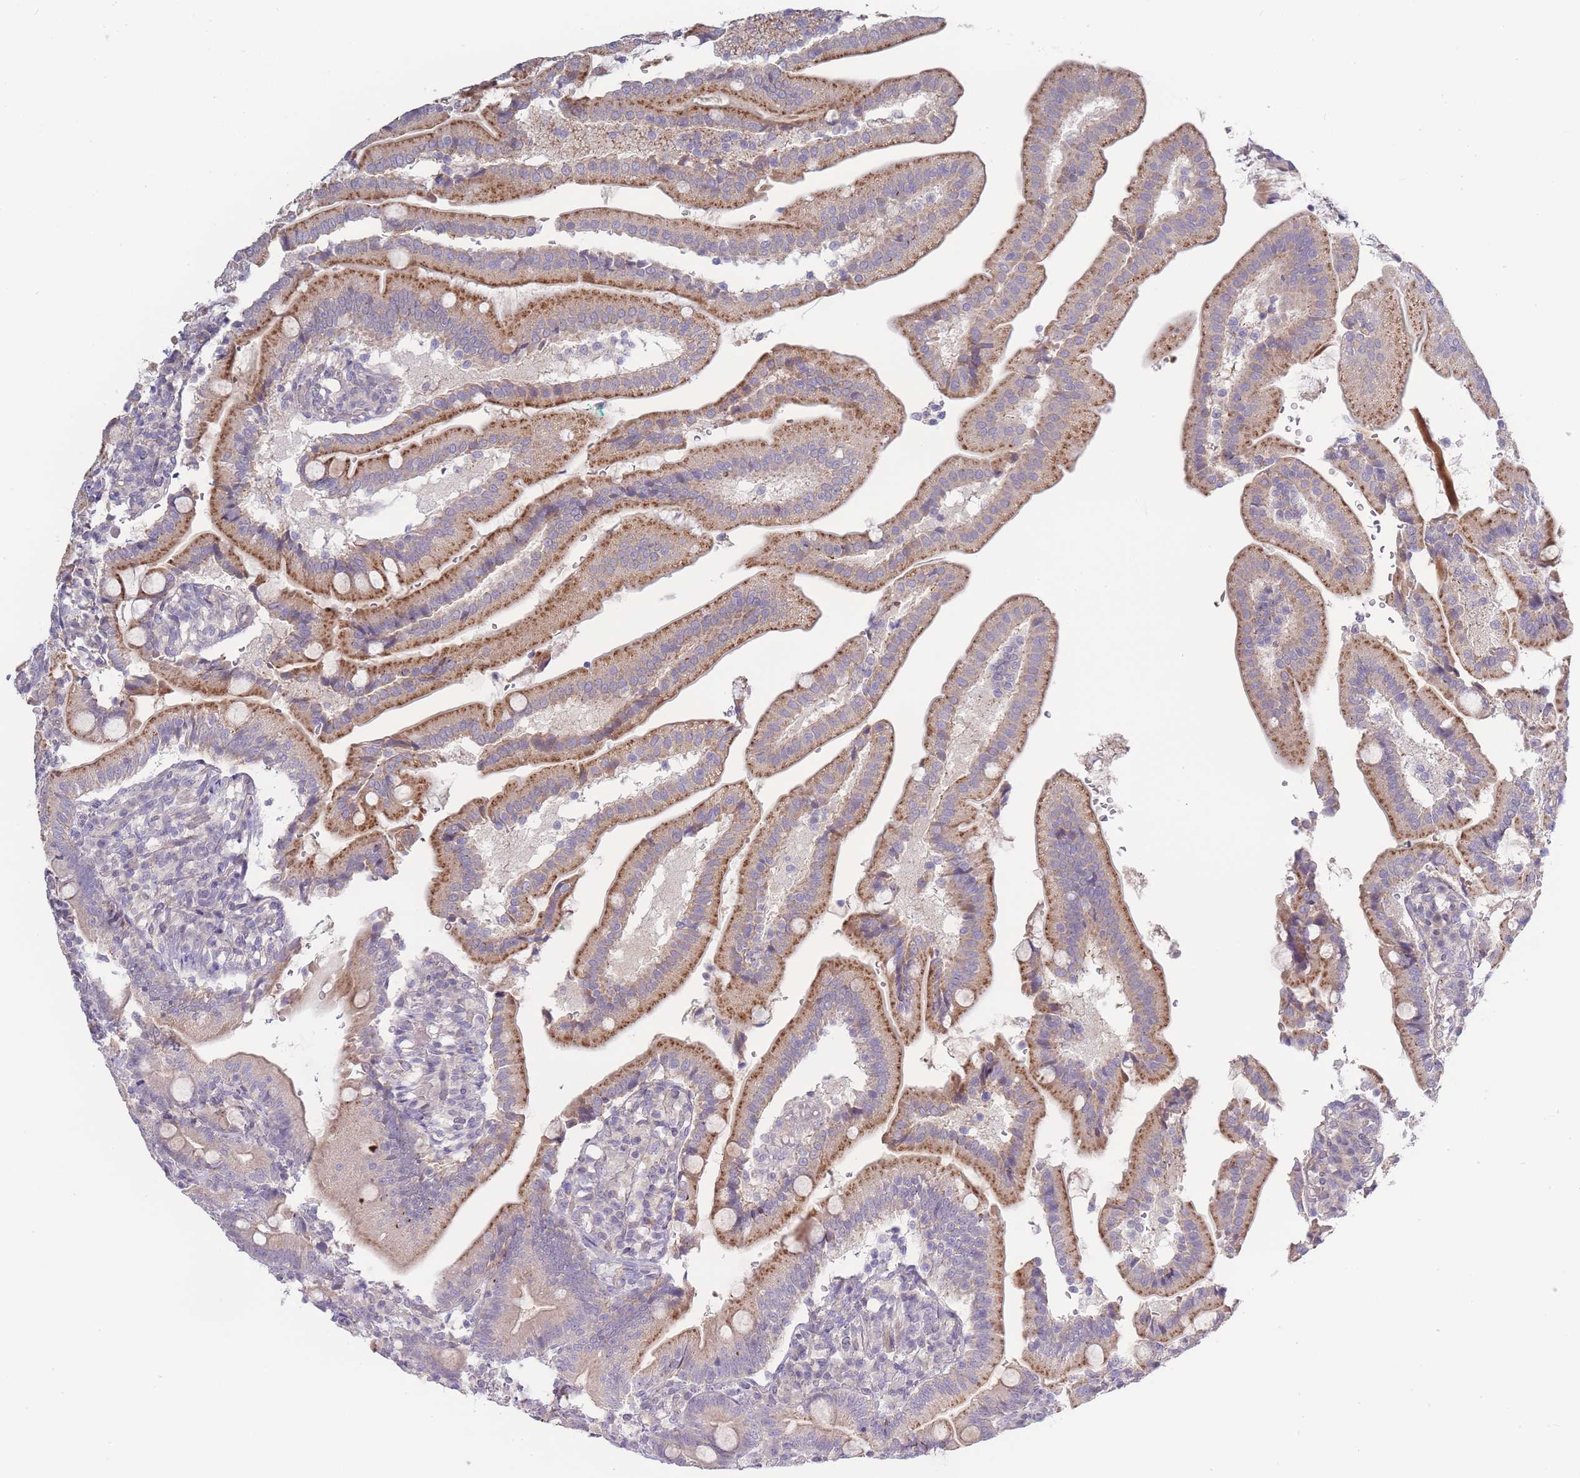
{"staining": {"intensity": "moderate", "quantity": ">75%", "location": "cytoplasmic/membranous"}, "tissue": "duodenum", "cell_type": "Glandular cells", "image_type": "normal", "snomed": [{"axis": "morphology", "description": "Normal tissue, NOS"}, {"axis": "topography", "description": "Duodenum"}], "caption": "Duodenum stained for a protein reveals moderate cytoplasmic/membranous positivity in glandular cells. Nuclei are stained in blue.", "gene": "SPHKAP", "patient": {"sex": "female", "age": 67}}